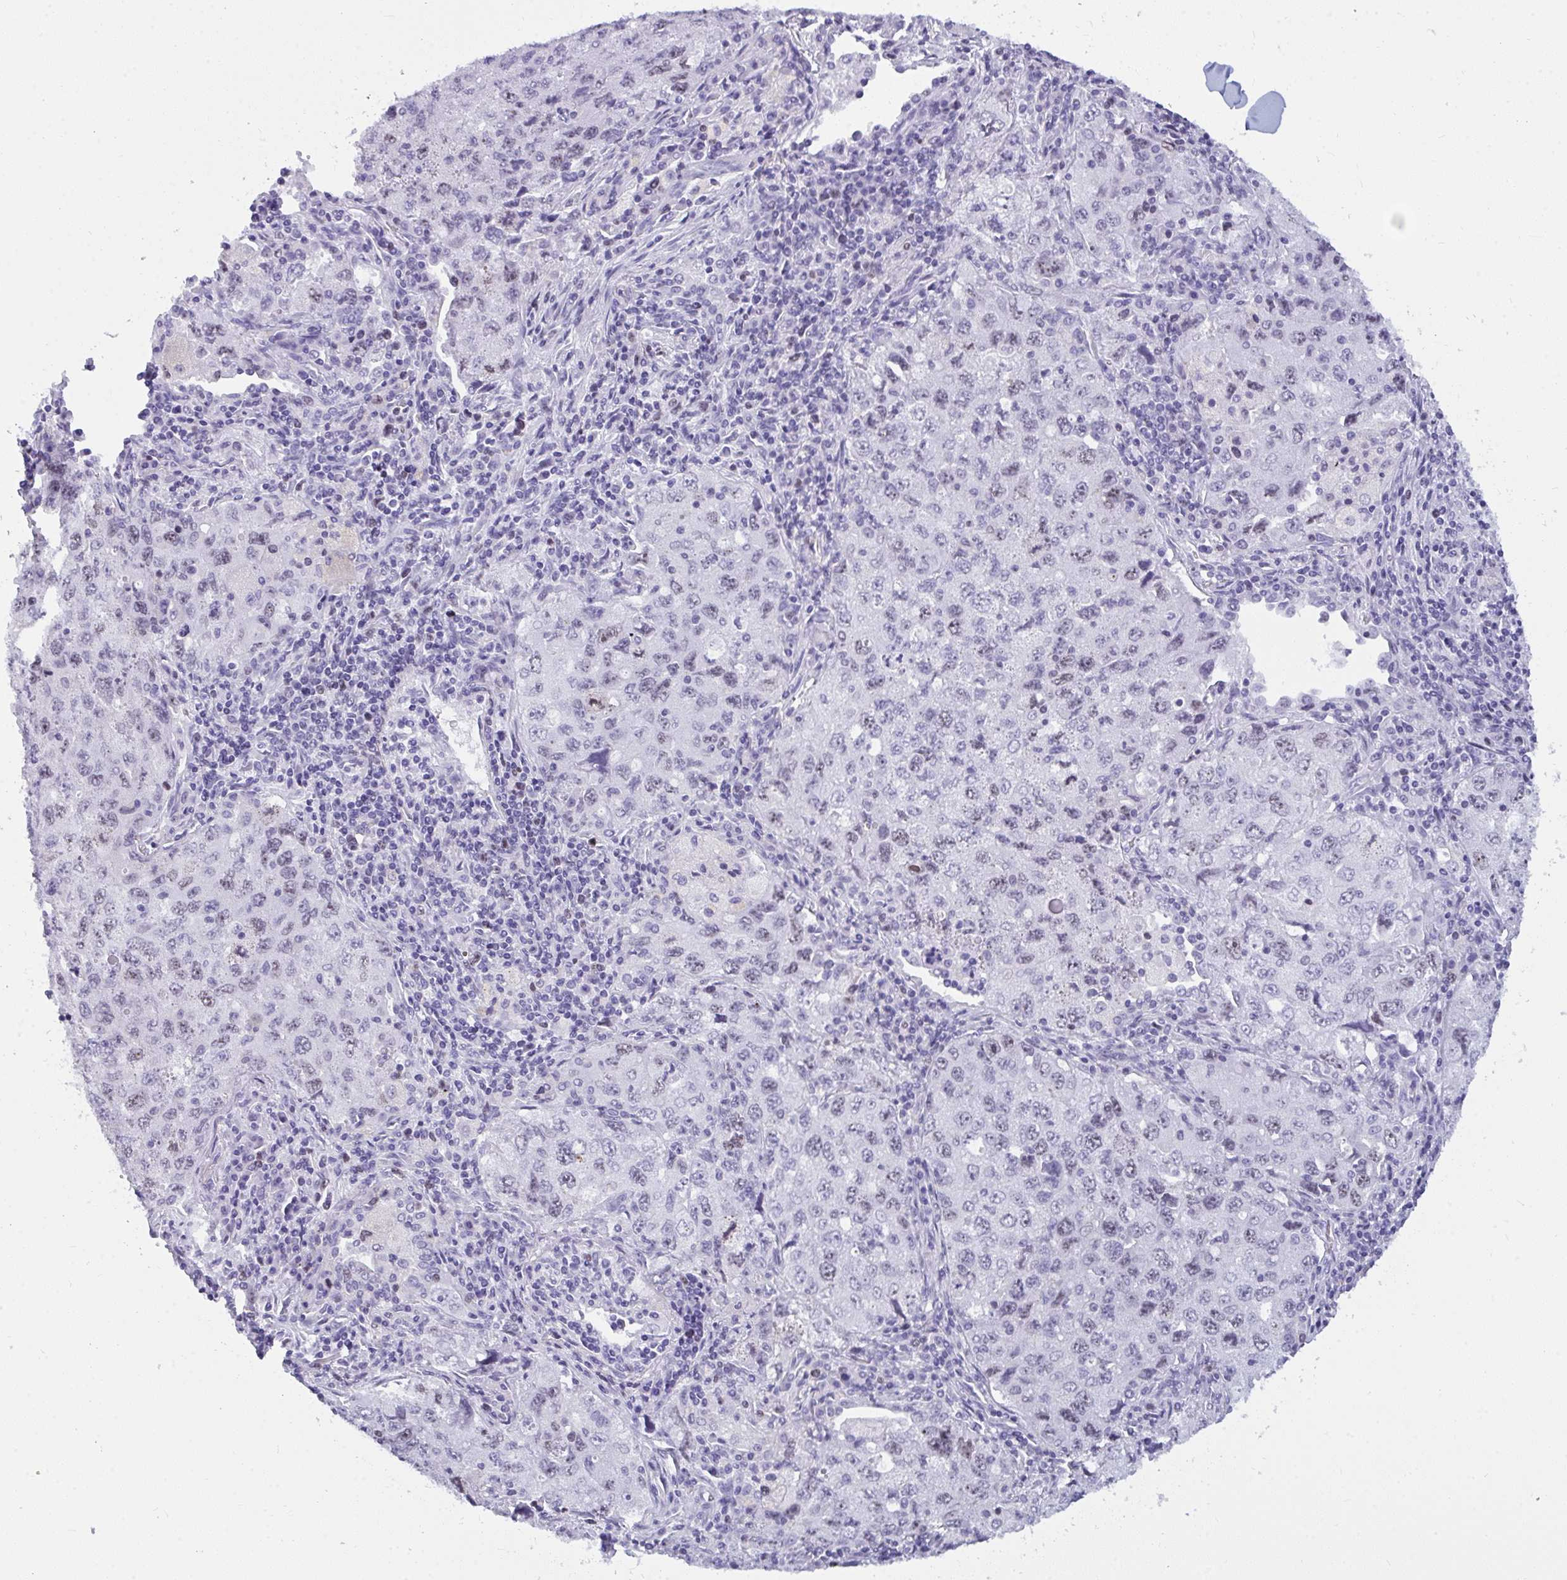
{"staining": {"intensity": "weak", "quantity": "<25%", "location": "nuclear"}, "tissue": "lung cancer", "cell_type": "Tumor cells", "image_type": "cancer", "snomed": [{"axis": "morphology", "description": "Adenocarcinoma, NOS"}, {"axis": "topography", "description": "Lung"}], "caption": "There is no significant expression in tumor cells of adenocarcinoma (lung).", "gene": "SUZ12", "patient": {"sex": "female", "age": 57}}